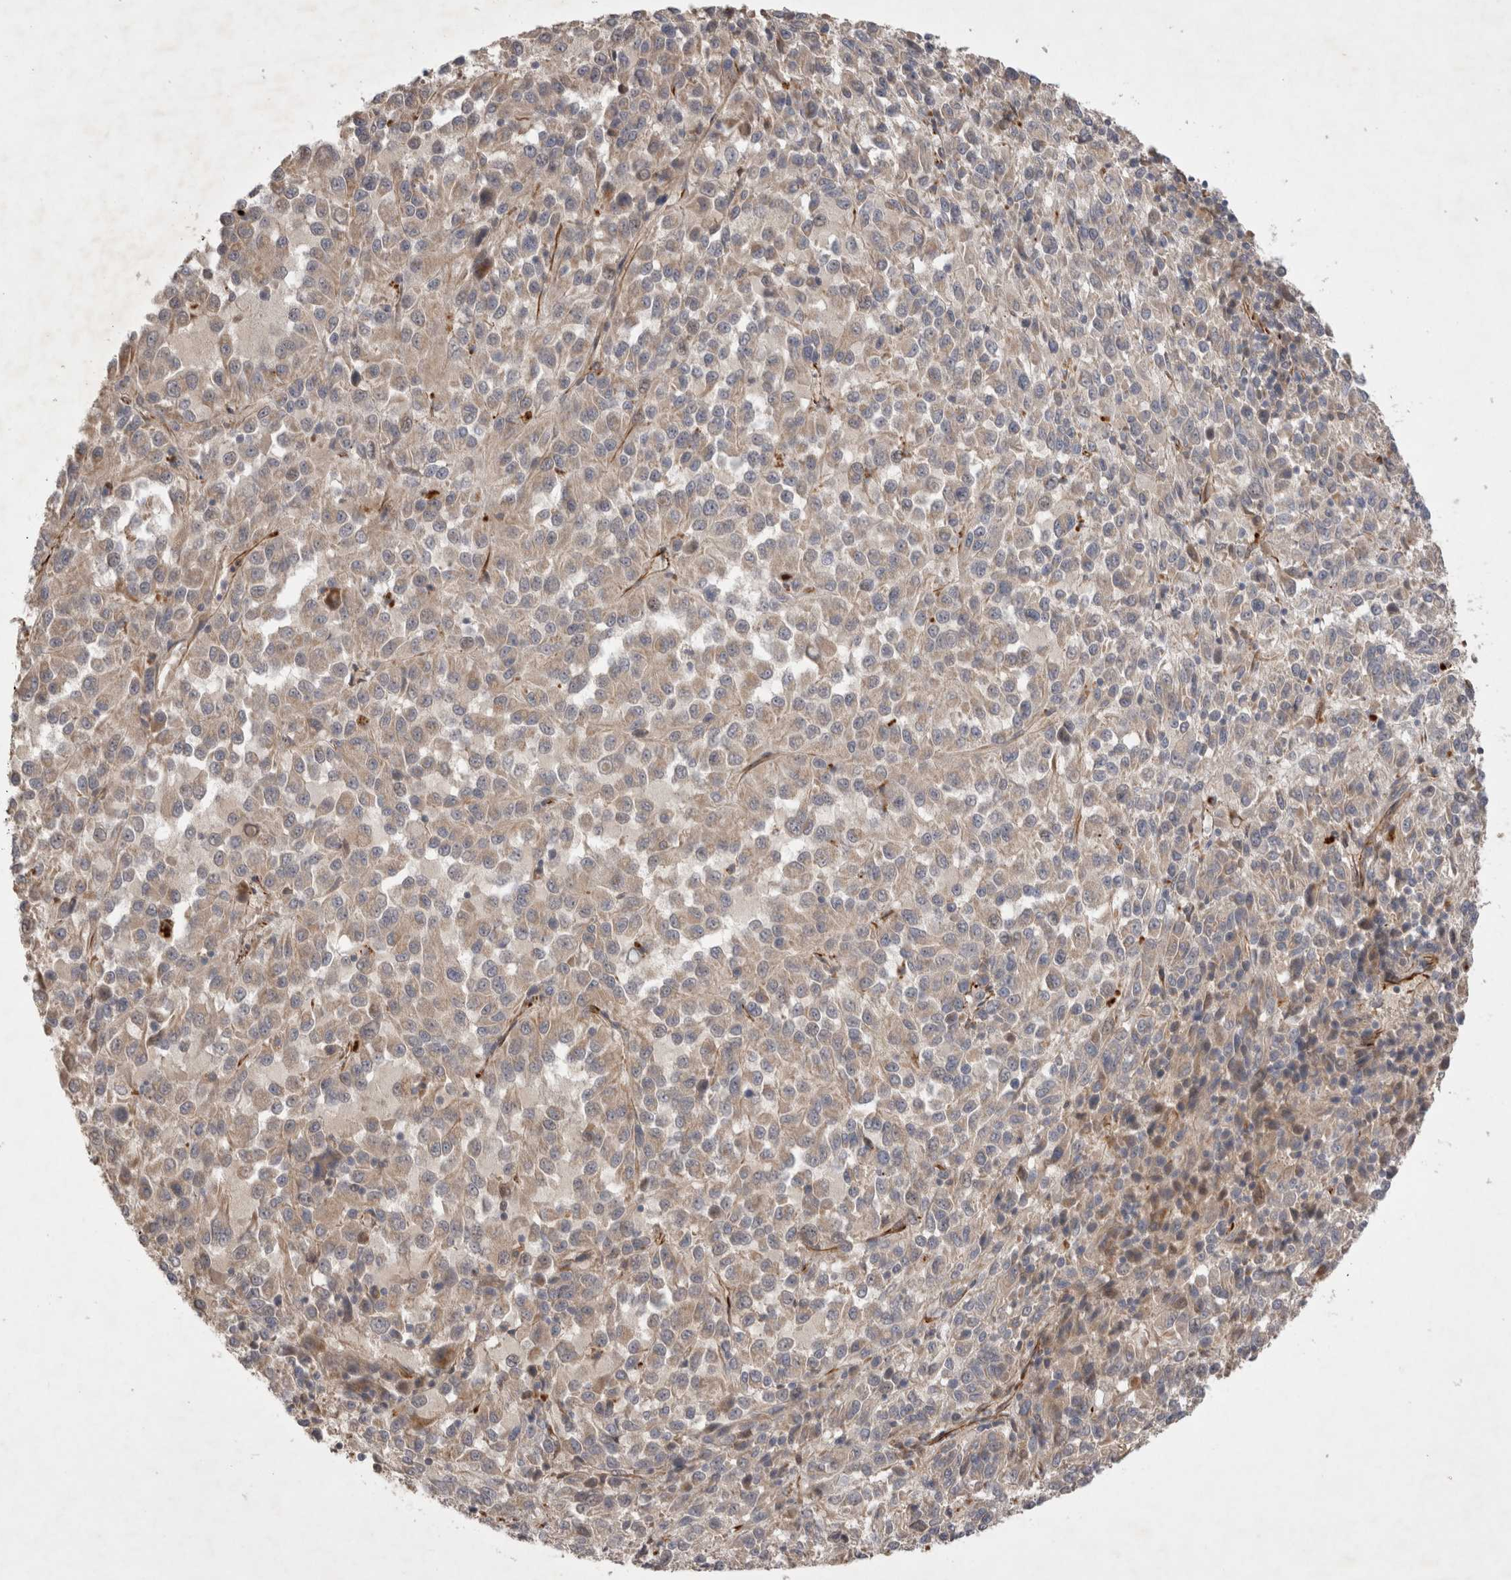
{"staining": {"intensity": "negative", "quantity": "none", "location": "none"}, "tissue": "melanoma", "cell_type": "Tumor cells", "image_type": "cancer", "snomed": [{"axis": "morphology", "description": "Malignant melanoma, Metastatic site"}, {"axis": "topography", "description": "Lung"}], "caption": "DAB (3,3'-diaminobenzidine) immunohistochemical staining of human malignant melanoma (metastatic site) shows no significant expression in tumor cells.", "gene": "NMU", "patient": {"sex": "male", "age": 64}}